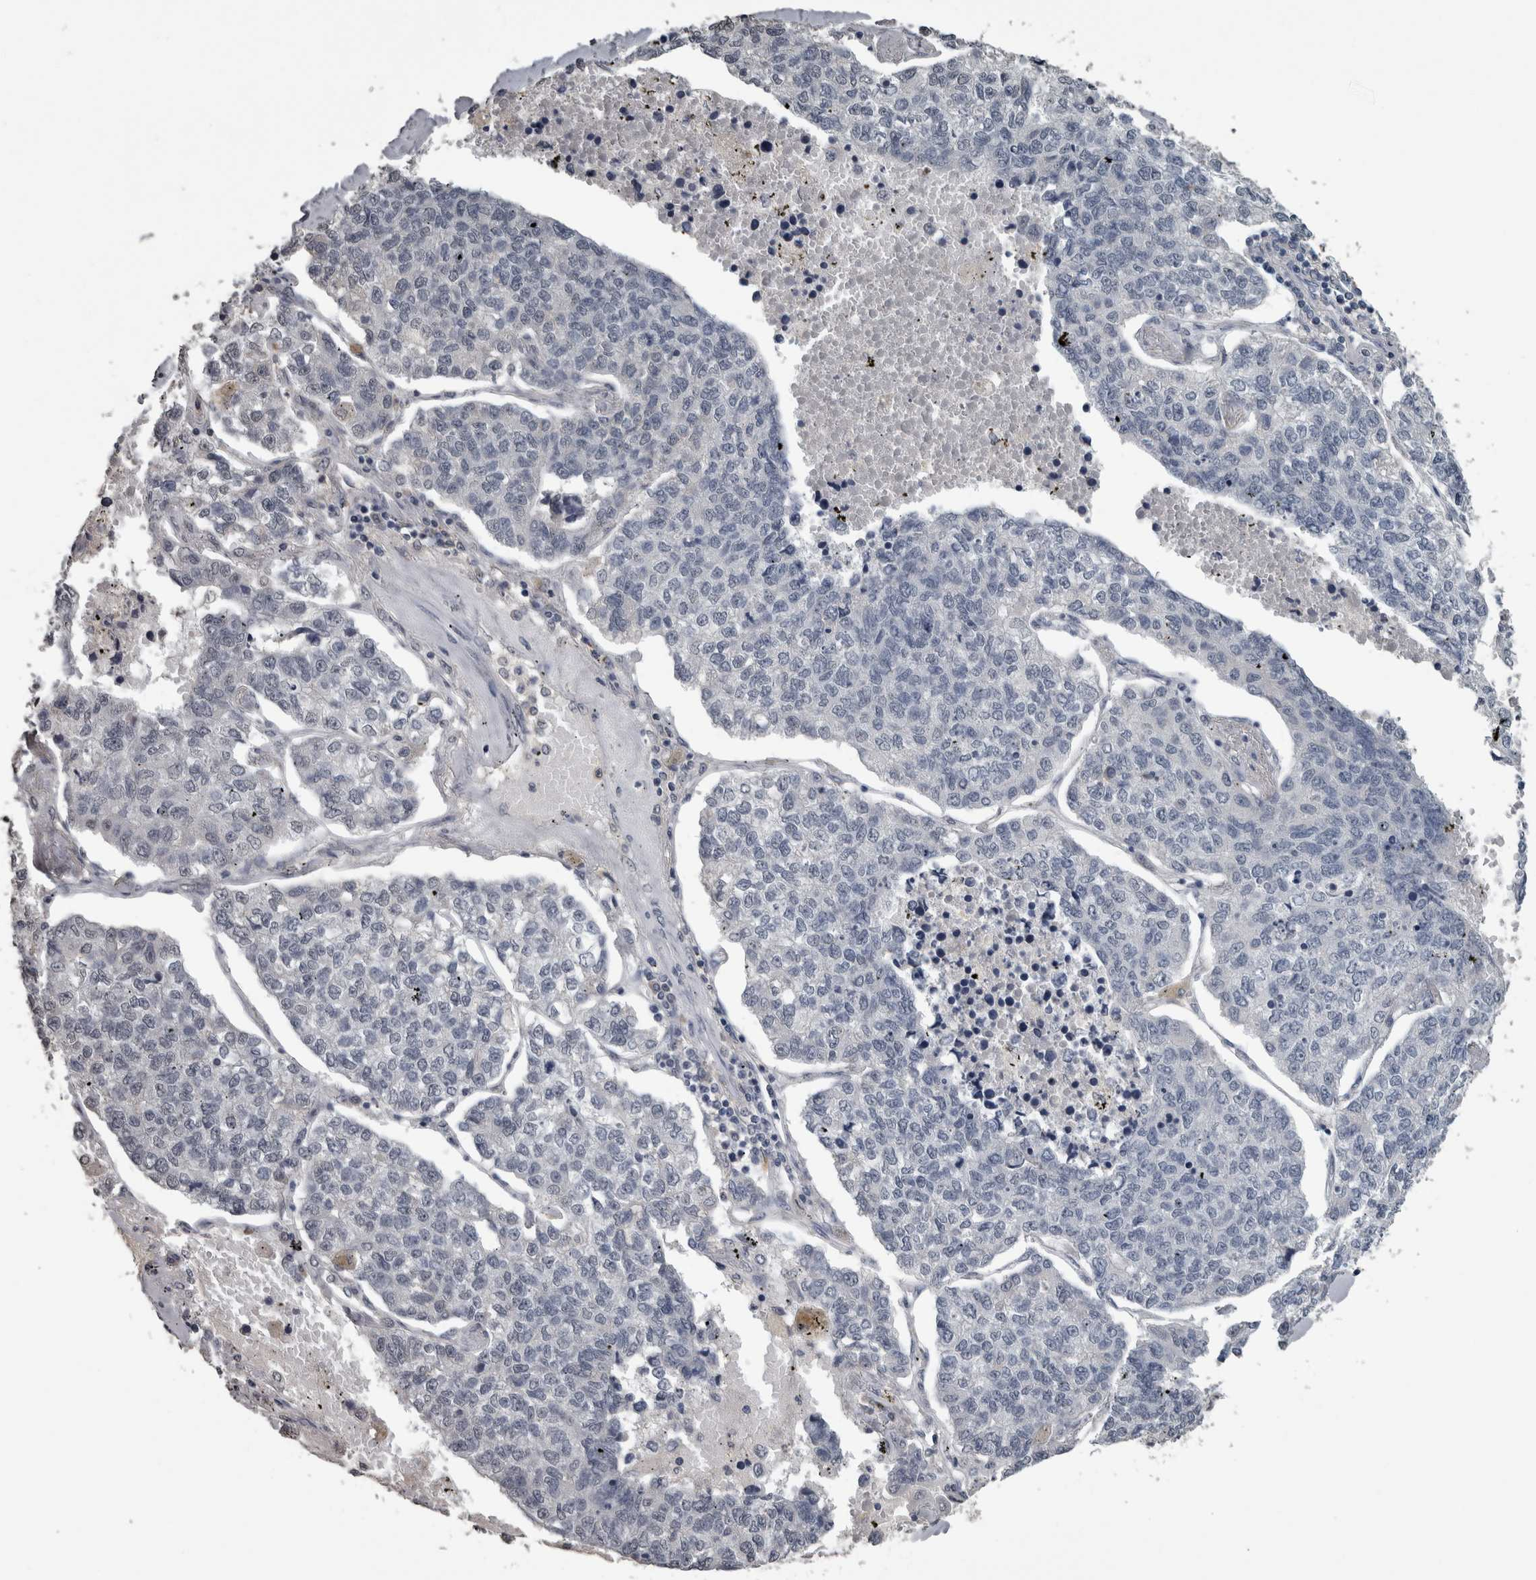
{"staining": {"intensity": "negative", "quantity": "none", "location": "none"}, "tissue": "lung cancer", "cell_type": "Tumor cells", "image_type": "cancer", "snomed": [{"axis": "morphology", "description": "Adenocarcinoma, NOS"}, {"axis": "topography", "description": "Lung"}], "caption": "This is a micrograph of IHC staining of lung cancer (adenocarcinoma), which shows no expression in tumor cells.", "gene": "PIK3AP1", "patient": {"sex": "male", "age": 49}}